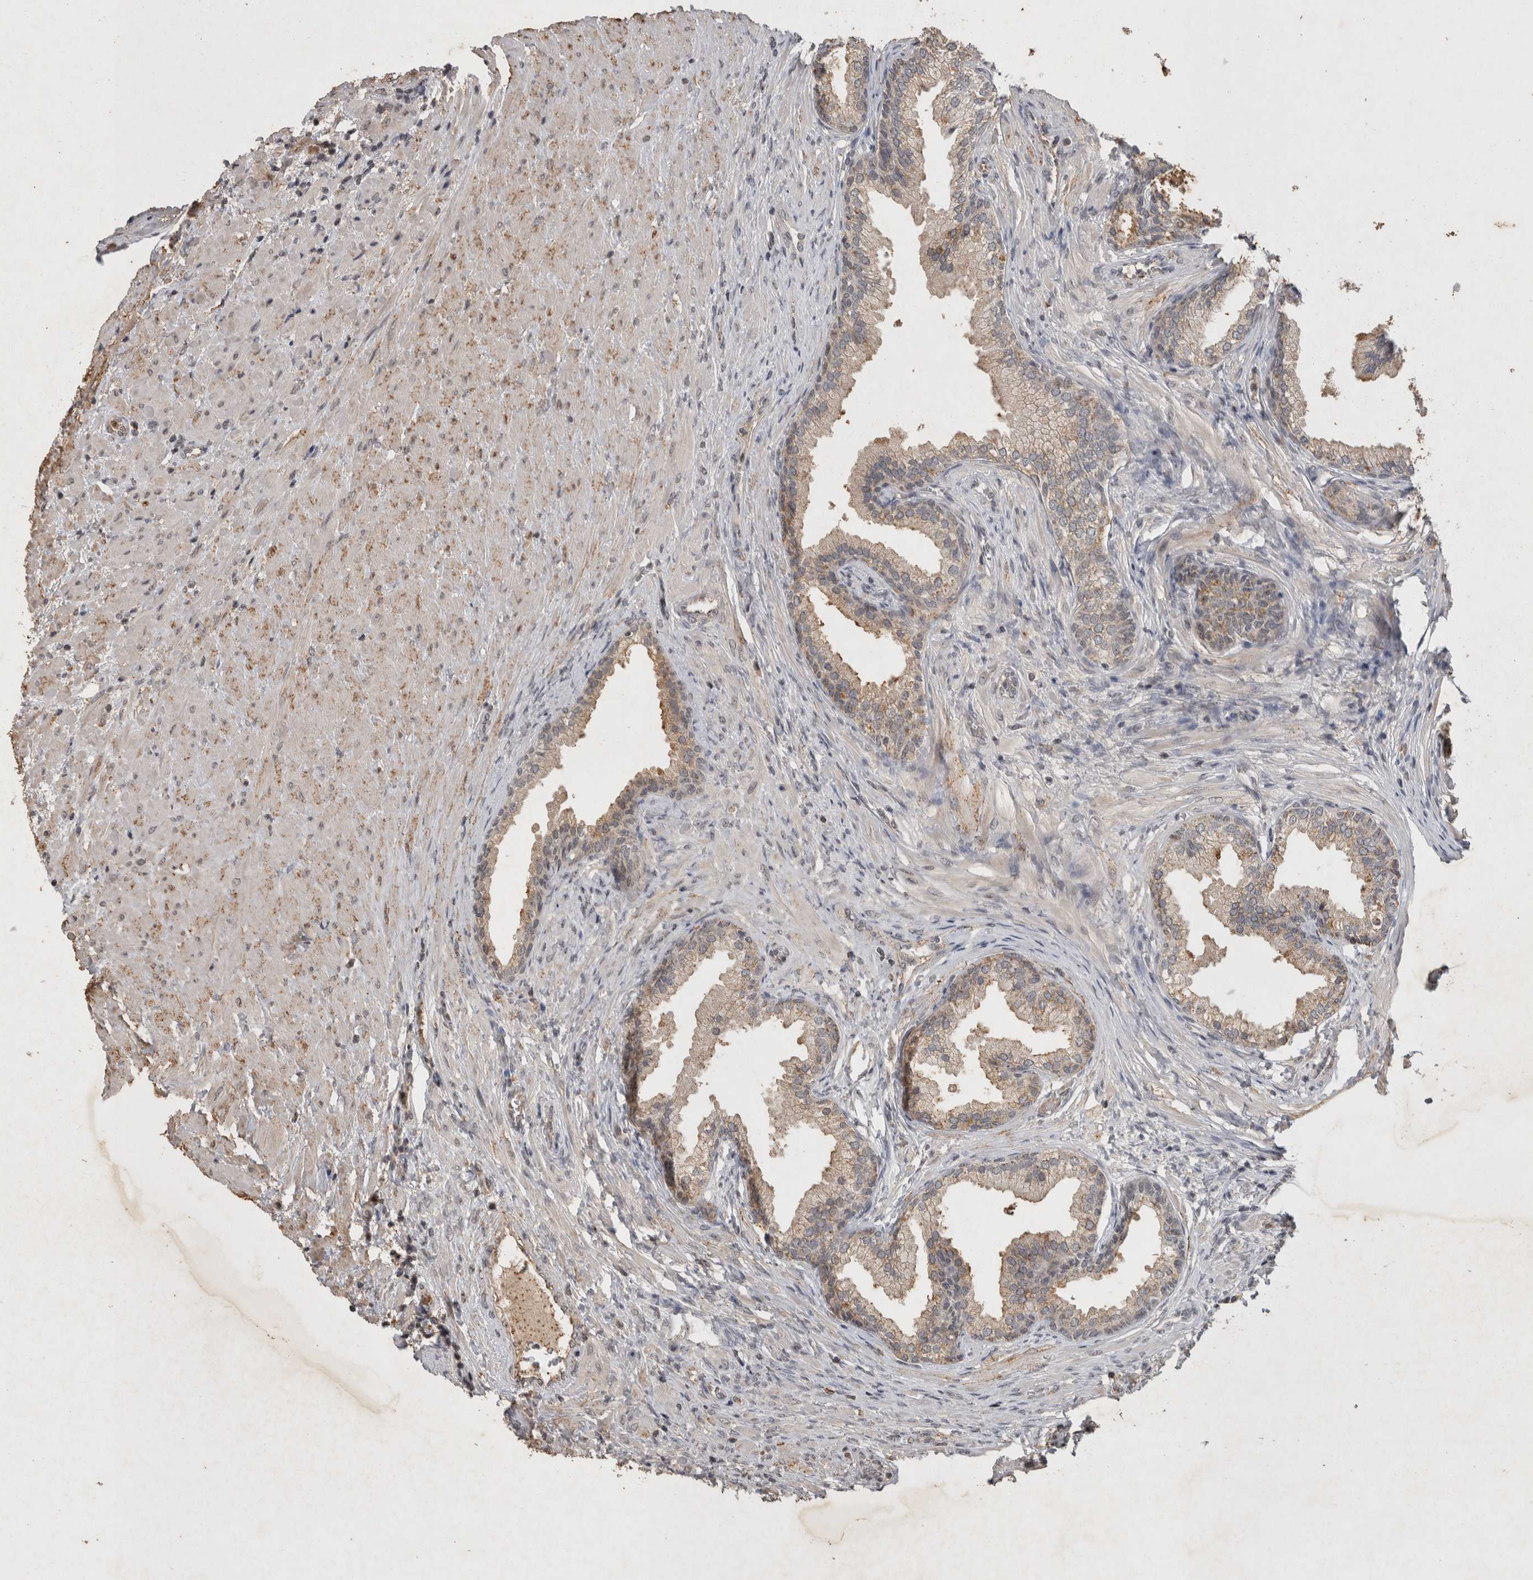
{"staining": {"intensity": "moderate", "quantity": ">75%", "location": "cytoplasmic/membranous"}, "tissue": "prostate", "cell_type": "Glandular cells", "image_type": "normal", "snomed": [{"axis": "morphology", "description": "Normal tissue, NOS"}, {"axis": "topography", "description": "Prostate"}], "caption": "Glandular cells show moderate cytoplasmic/membranous positivity in about >75% of cells in normal prostate. (IHC, brightfield microscopy, high magnification).", "gene": "HRK", "patient": {"sex": "male", "age": 76}}